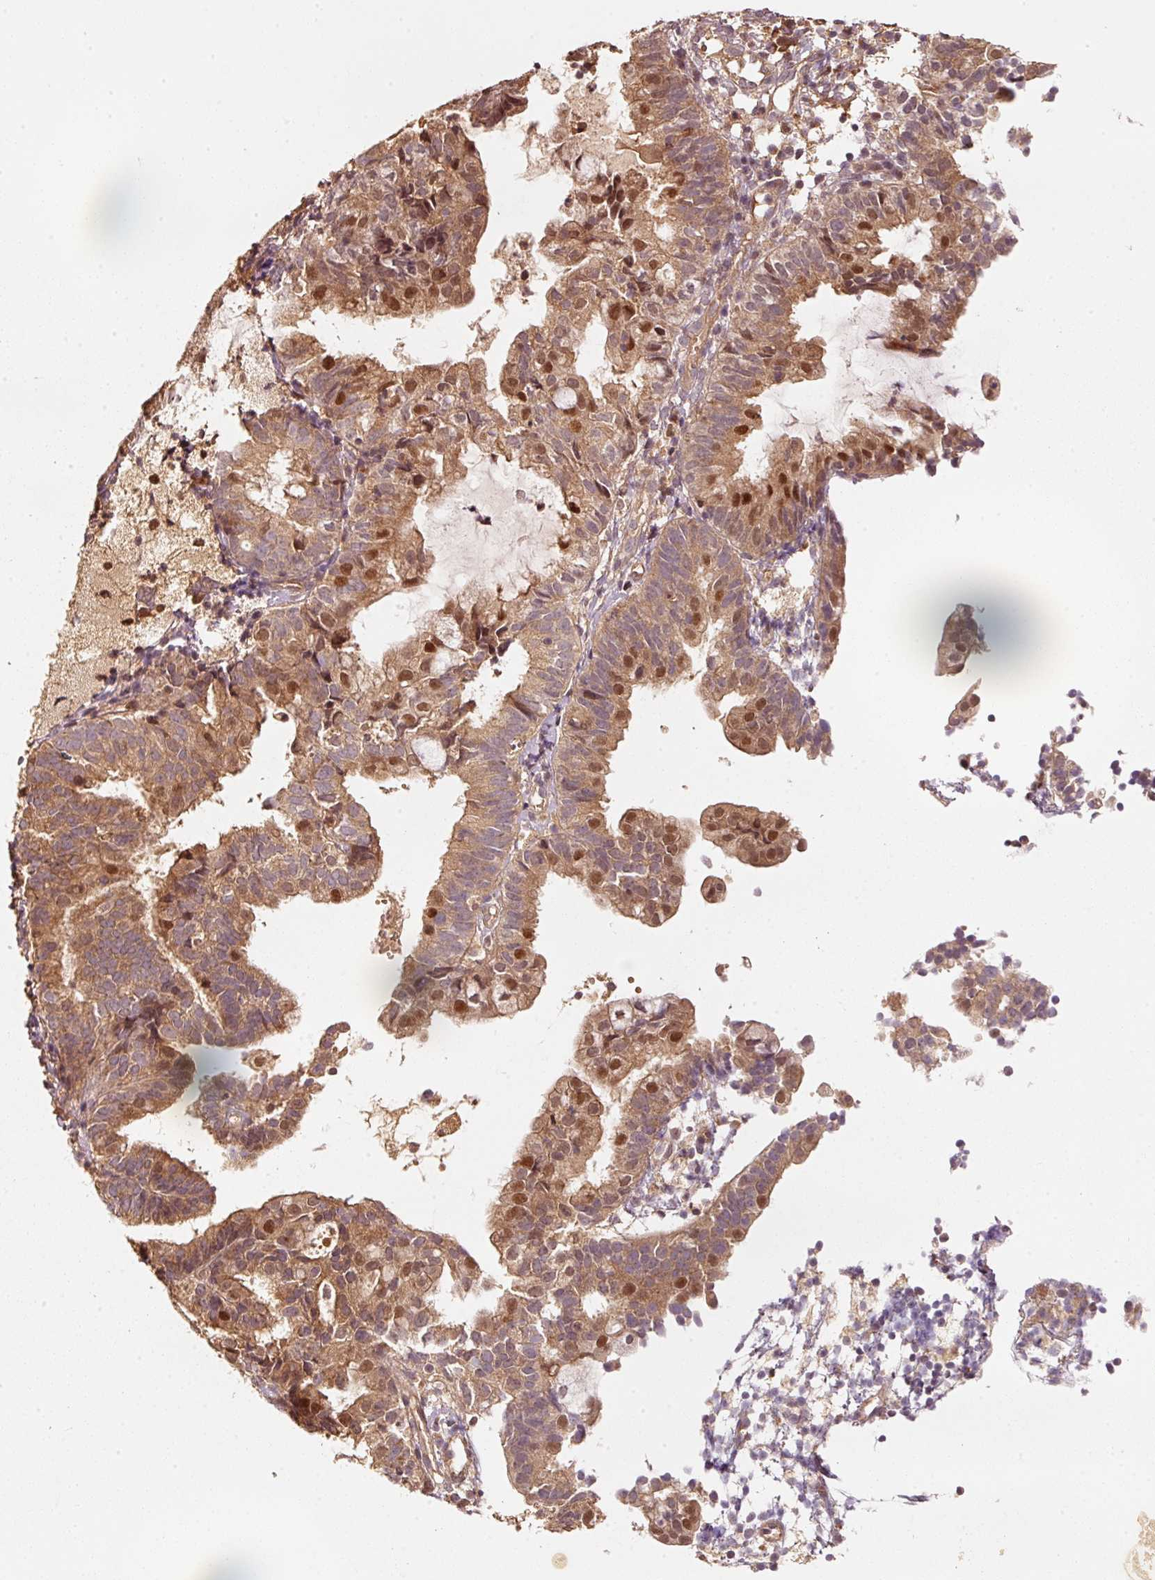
{"staining": {"intensity": "moderate", "quantity": ">75%", "location": "cytoplasmic/membranous,nuclear"}, "tissue": "endometrial cancer", "cell_type": "Tumor cells", "image_type": "cancer", "snomed": [{"axis": "morphology", "description": "Adenocarcinoma, NOS"}, {"axis": "topography", "description": "Endometrium"}], "caption": "Immunohistochemistry (IHC) of human adenocarcinoma (endometrial) reveals medium levels of moderate cytoplasmic/membranous and nuclear positivity in about >75% of tumor cells. Nuclei are stained in blue.", "gene": "RRAS2", "patient": {"sex": "female", "age": 80}}